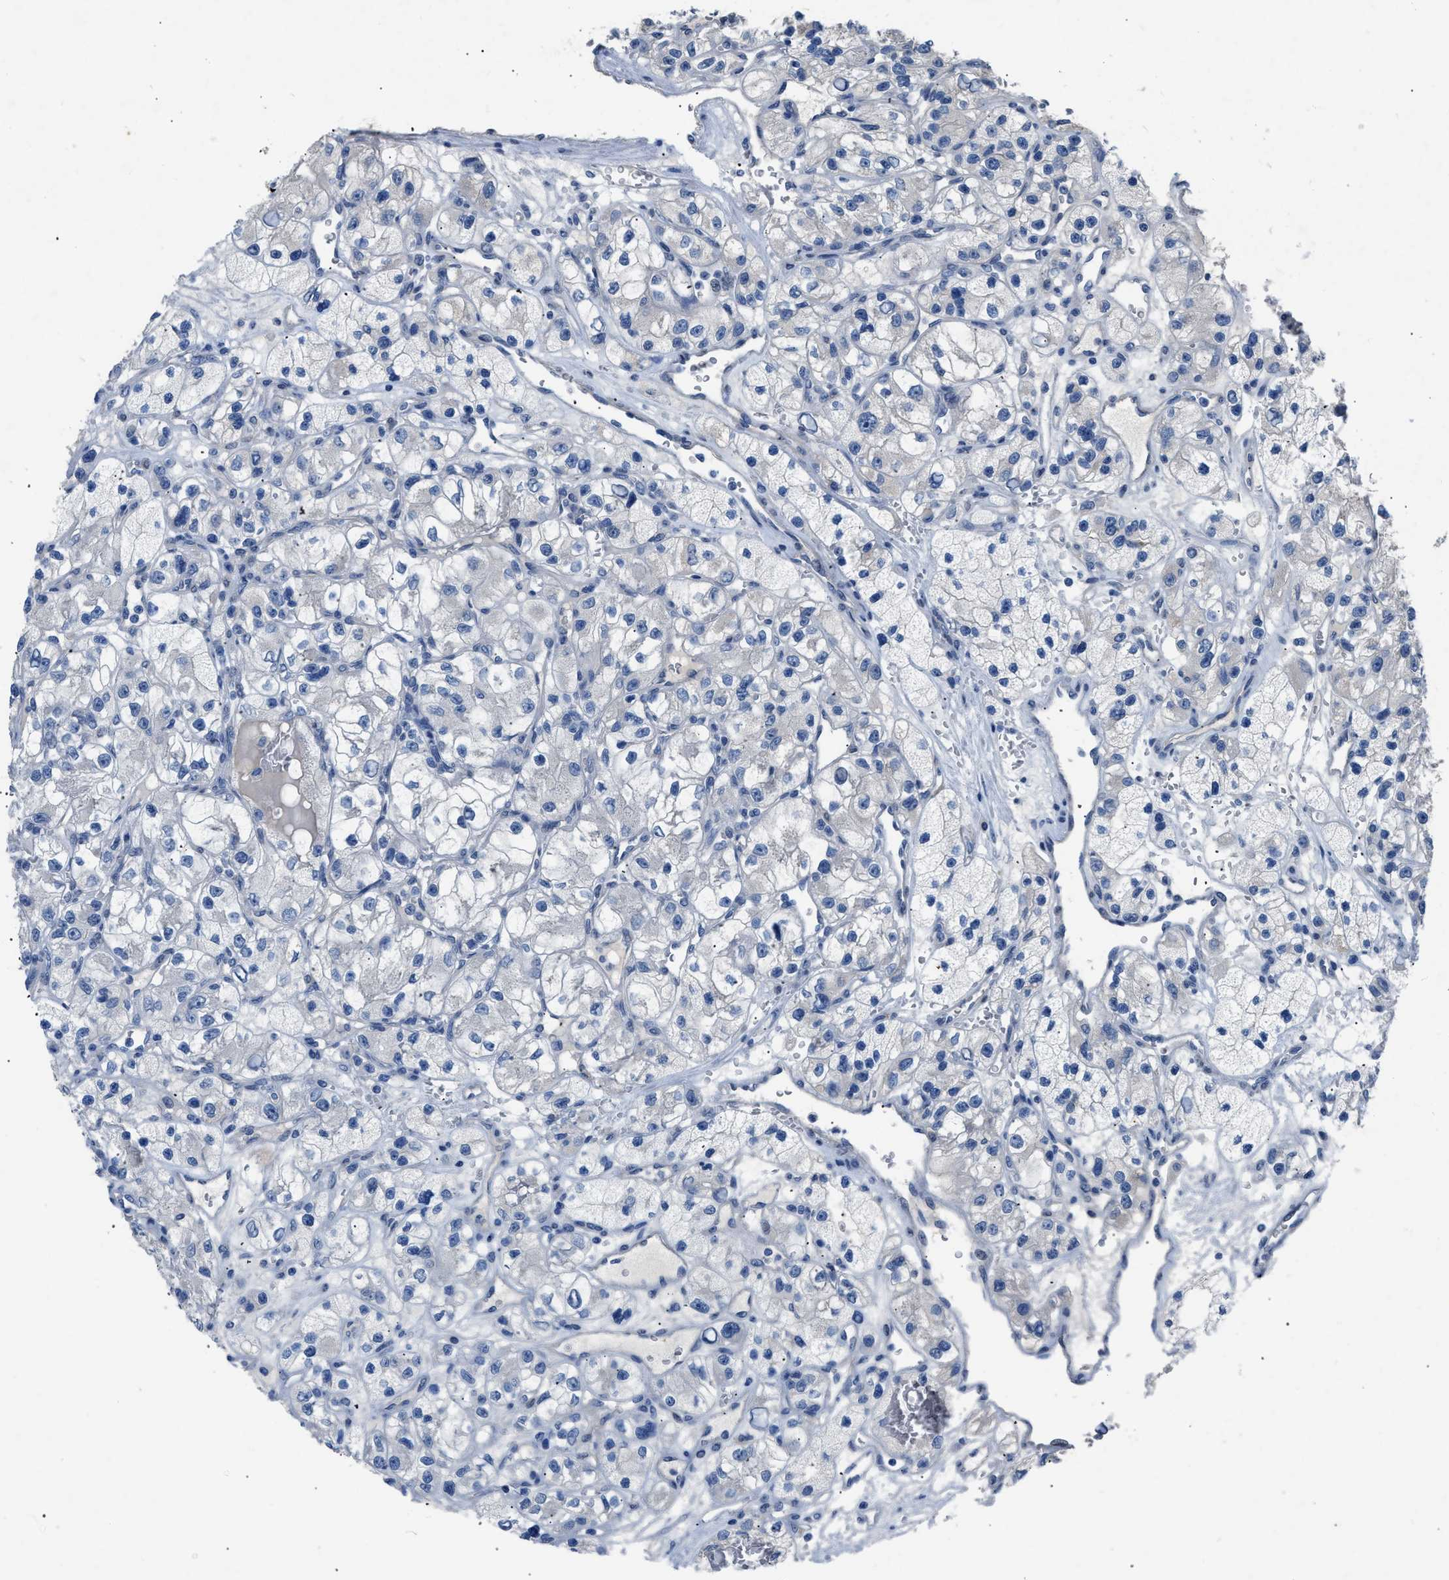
{"staining": {"intensity": "negative", "quantity": "none", "location": "none"}, "tissue": "renal cancer", "cell_type": "Tumor cells", "image_type": "cancer", "snomed": [{"axis": "morphology", "description": "Adenocarcinoma, NOS"}, {"axis": "topography", "description": "Kidney"}], "caption": "Immunohistochemistry (IHC) histopathology image of renal adenocarcinoma stained for a protein (brown), which demonstrates no expression in tumor cells.", "gene": "RBP1", "patient": {"sex": "female", "age": 57}}